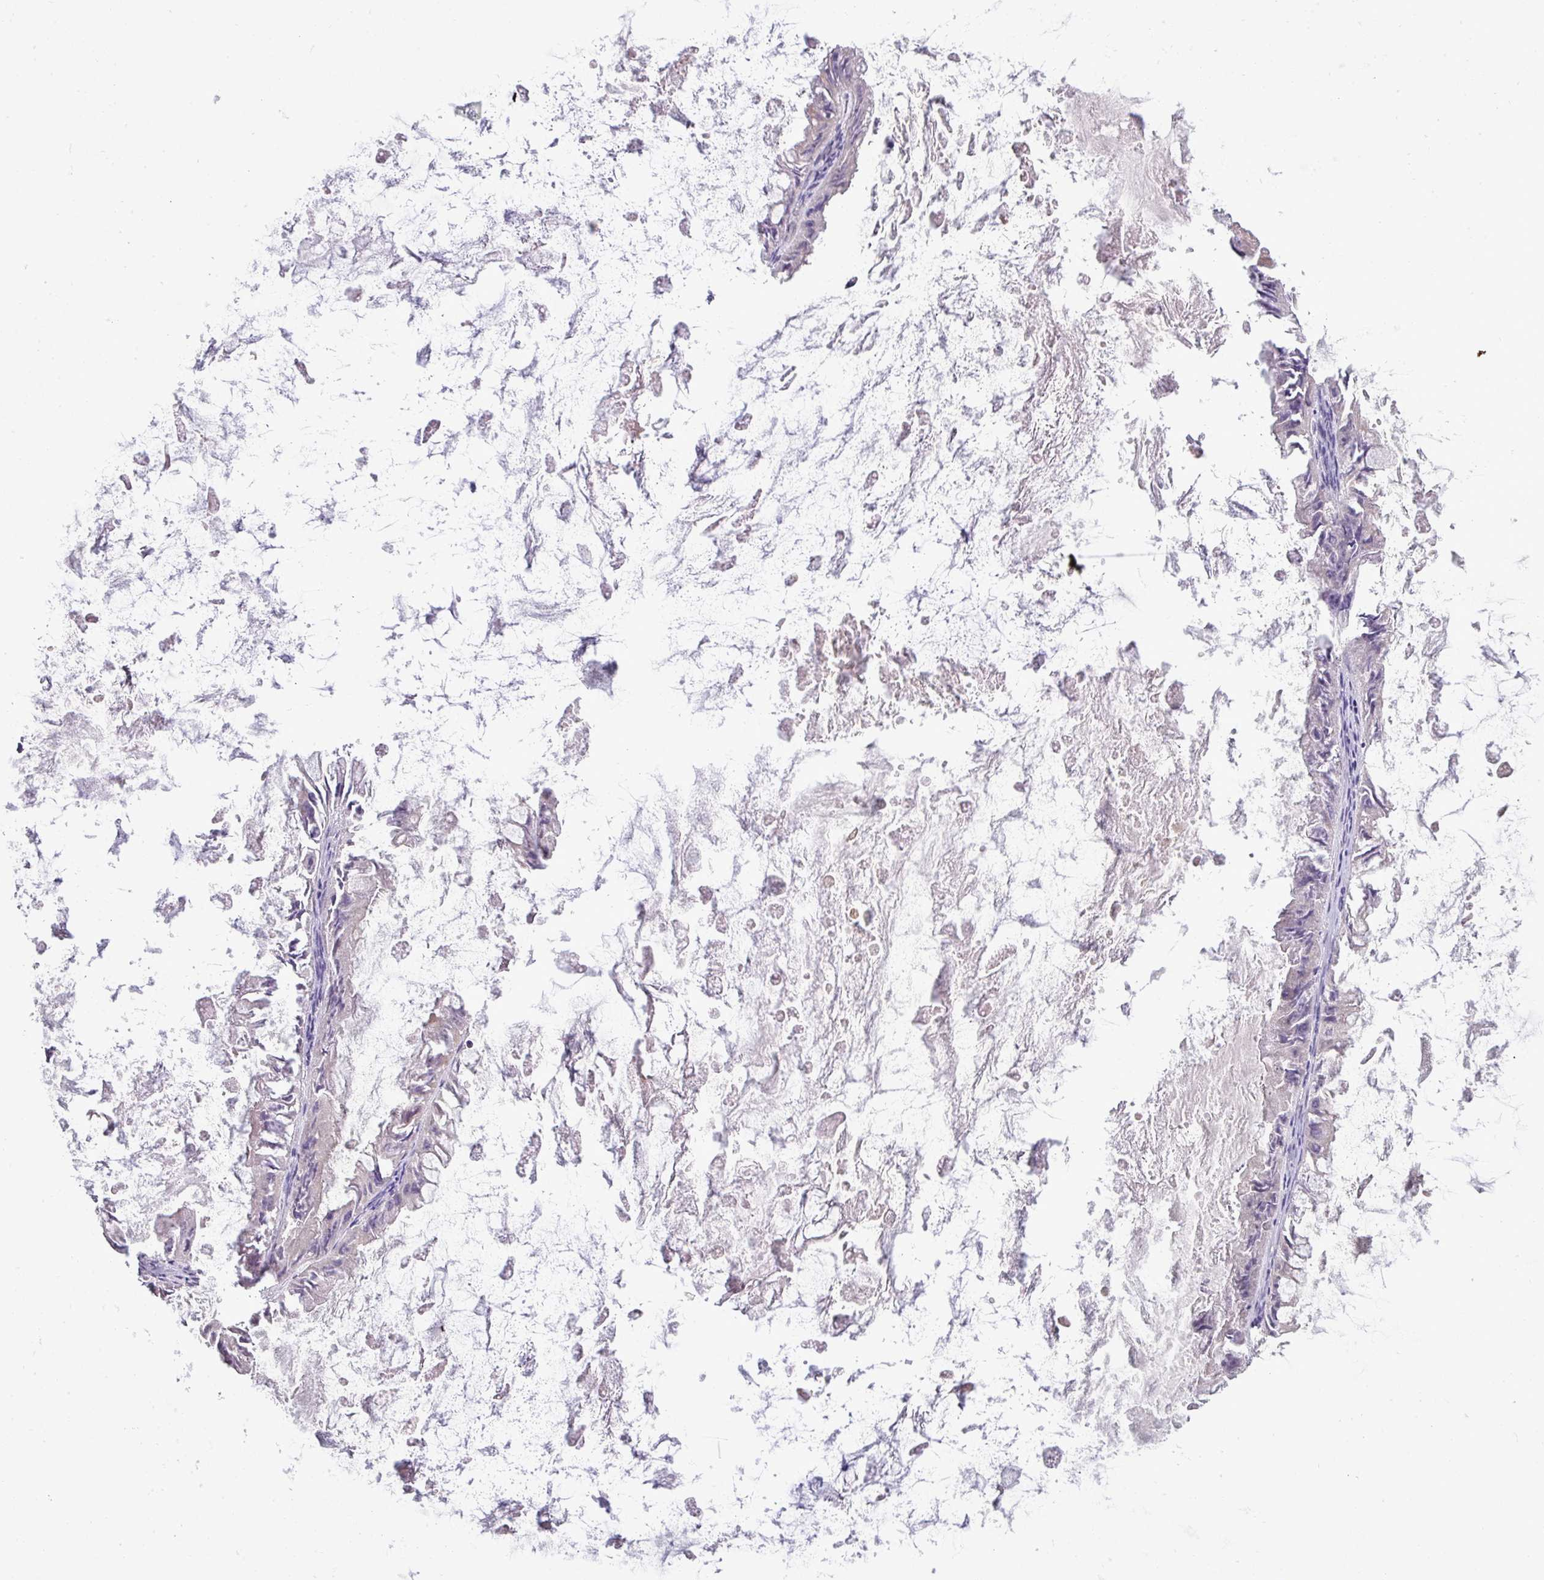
{"staining": {"intensity": "negative", "quantity": "none", "location": "none"}, "tissue": "ovarian cancer", "cell_type": "Tumor cells", "image_type": "cancer", "snomed": [{"axis": "morphology", "description": "Cystadenocarcinoma, mucinous, NOS"}, {"axis": "topography", "description": "Ovary"}], "caption": "Image shows no significant protein positivity in tumor cells of ovarian mucinous cystadenocarcinoma.", "gene": "DNAAF9", "patient": {"sex": "female", "age": 61}}